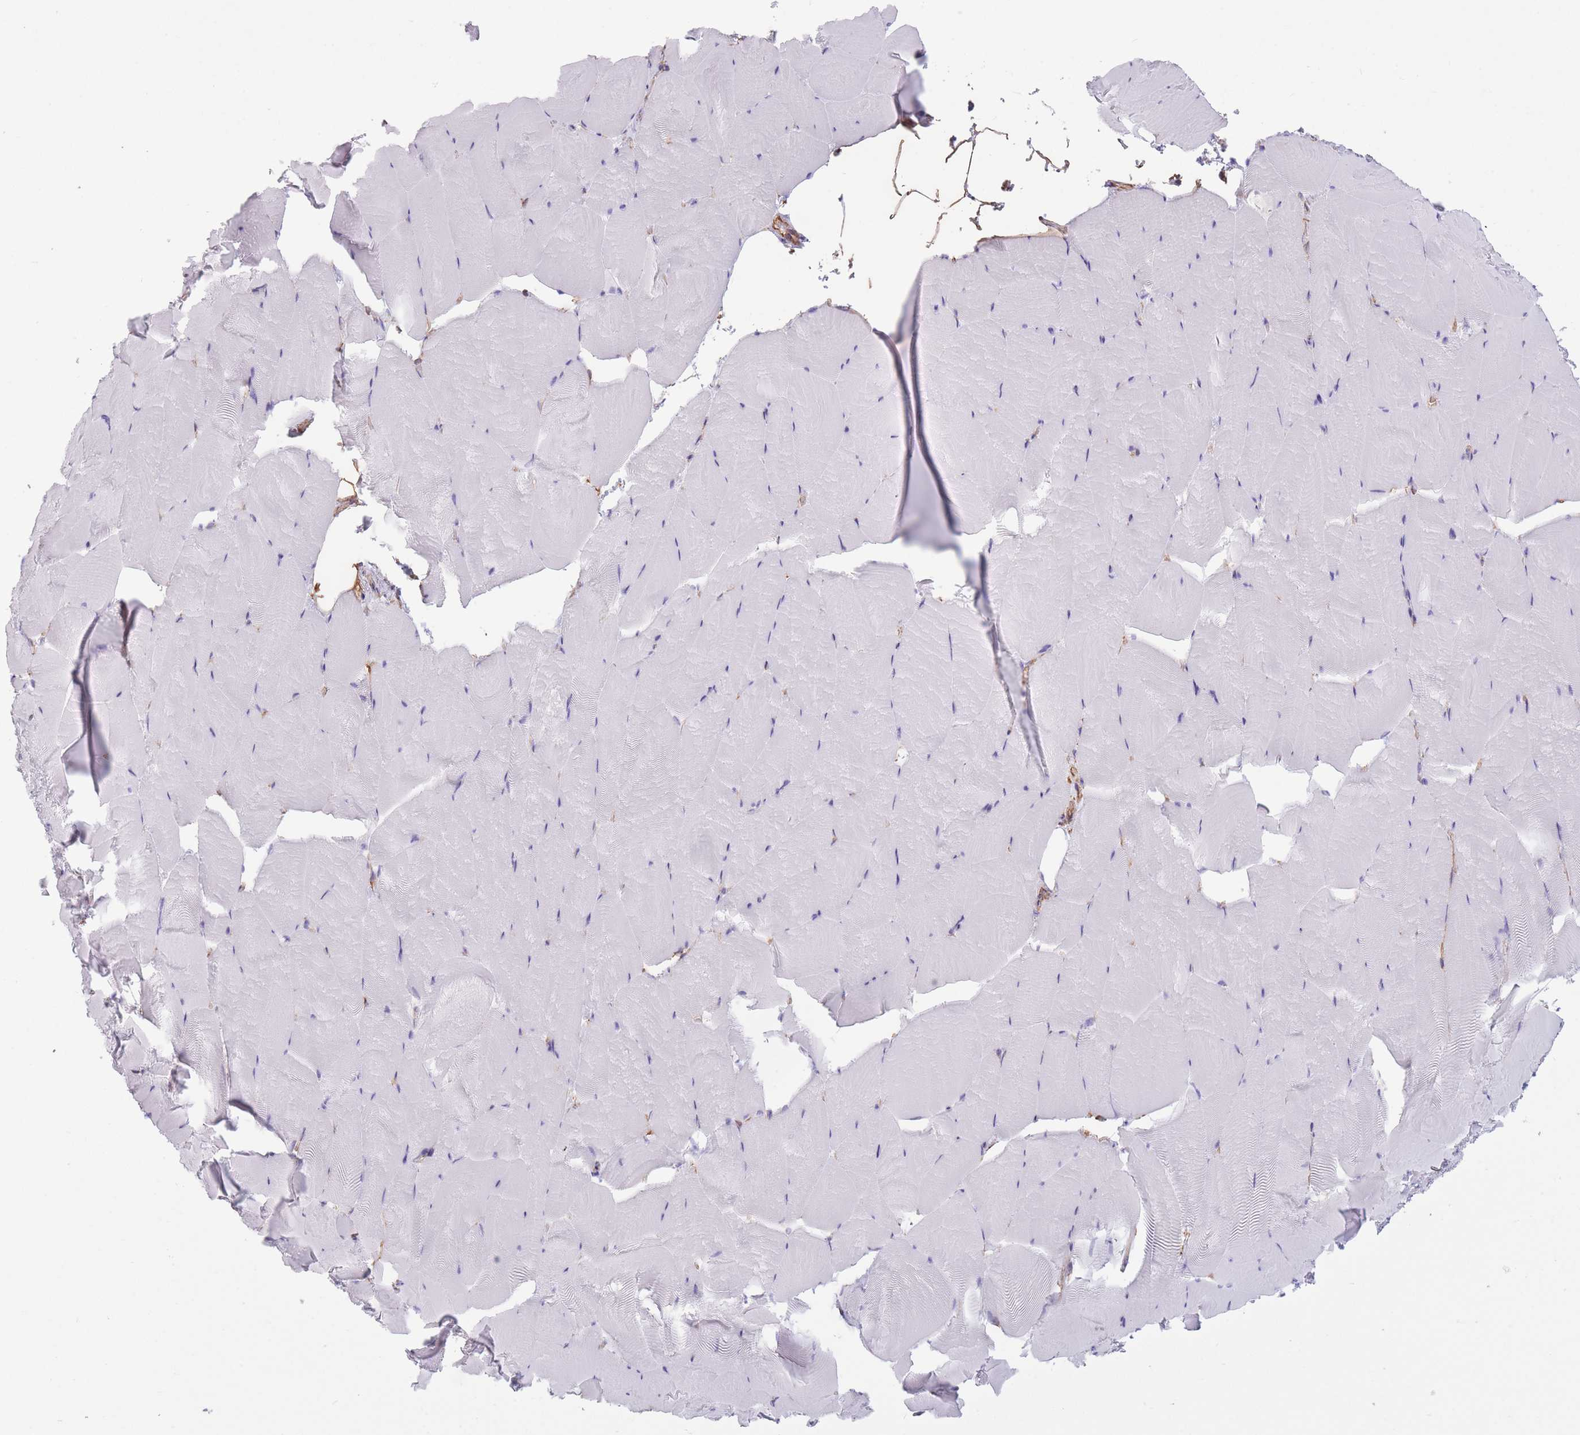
{"staining": {"intensity": "negative", "quantity": "none", "location": "none"}, "tissue": "skeletal muscle", "cell_type": "Myocytes", "image_type": "normal", "snomed": [{"axis": "morphology", "description": "Normal tissue, NOS"}, {"axis": "topography", "description": "Skeletal muscle"}], "caption": "Myocytes are negative for brown protein staining in normal skeletal muscle. (Brightfield microscopy of DAB immunohistochemistry at high magnification).", "gene": "ADD1", "patient": {"sex": "female", "age": 64}}